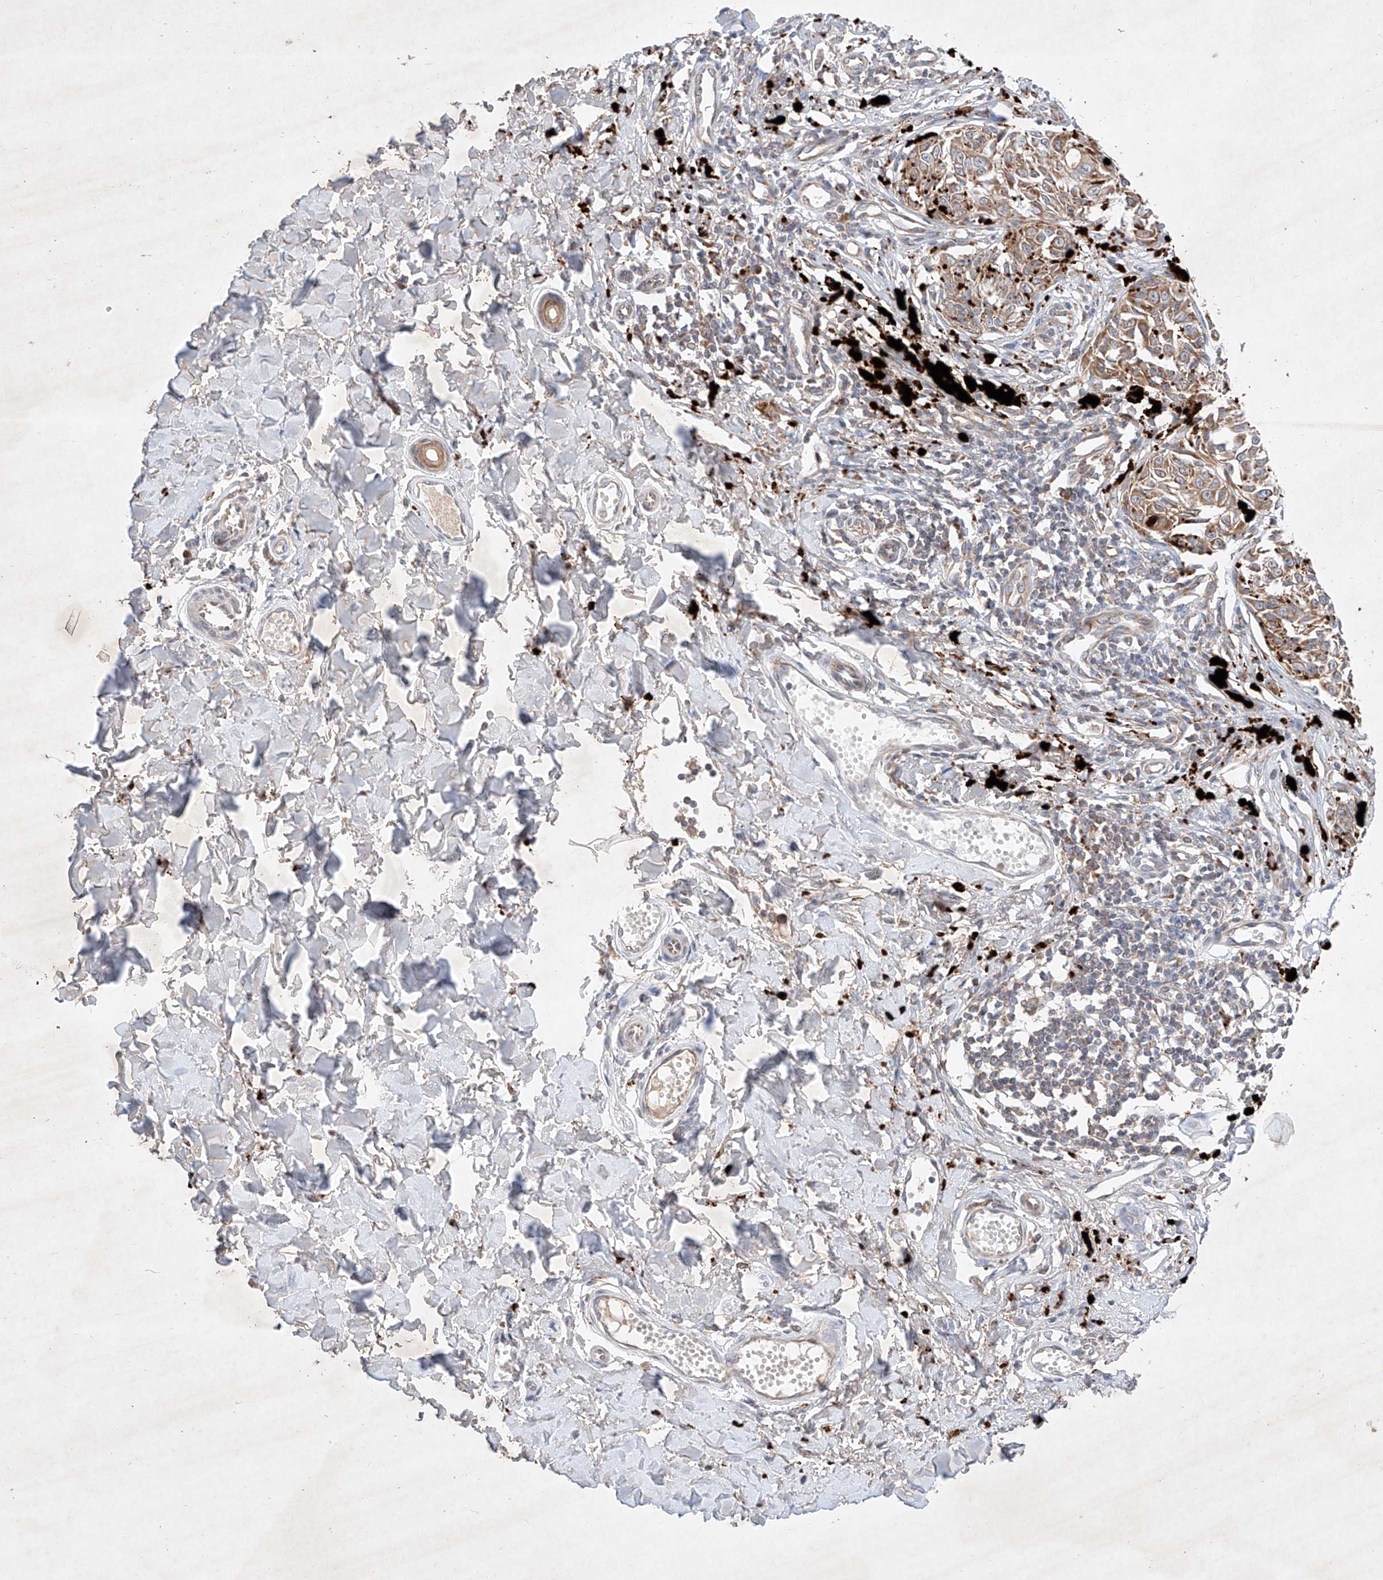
{"staining": {"intensity": "moderate", "quantity": ">75%", "location": "cytoplasmic/membranous"}, "tissue": "melanoma", "cell_type": "Tumor cells", "image_type": "cancer", "snomed": [{"axis": "morphology", "description": "Malignant melanoma, NOS"}, {"axis": "topography", "description": "Skin"}], "caption": "The histopathology image demonstrates a brown stain indicating the presence of a protein in the cytoplasmic/membranous of tumor cells in melanoma. The staining was performed using DAB to visualize the protein expression in brown, while the nuclei were stained in blue with hematoxylin (Magnification: 20x).", "gene": "FASTK", "patient": {"sex": "male", "age": 53}}